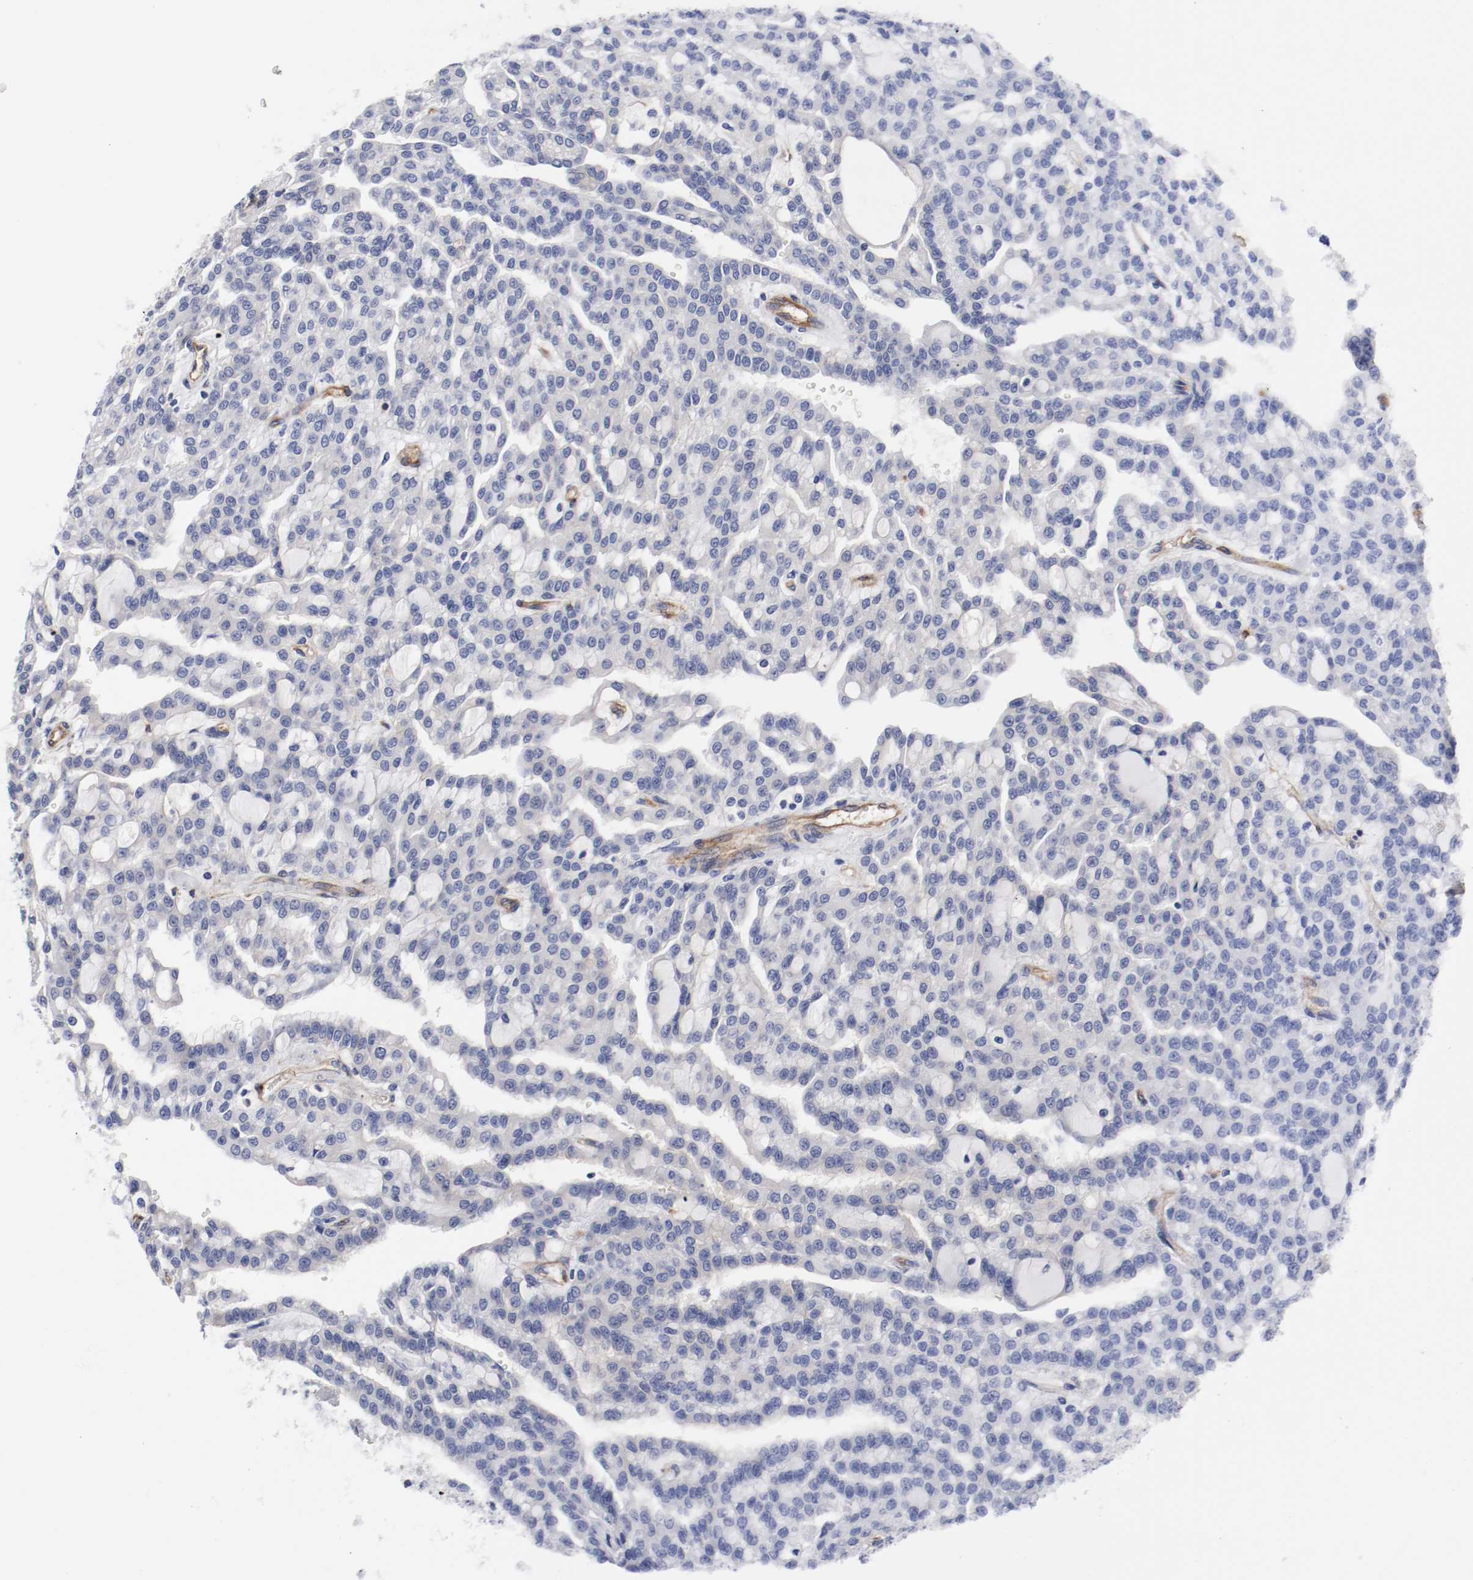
{"staining": {"intensity": "negative", "quantity": "none", "location": "none"}, "tissue": "renal cancer", "cell_type": "Tumor cells", "image_type": "cancer", "snomed": [{"axis": "morphology", "description": "Adenocarcinoma, NOS"}, {"axis": "topography", "description": "Kidney"}], "caption": "Tumor cells show no significant protein expression in renal adenocarcinoma.", "gene": "IFITM1", "patient": {"sex": "male", "age": 63}}